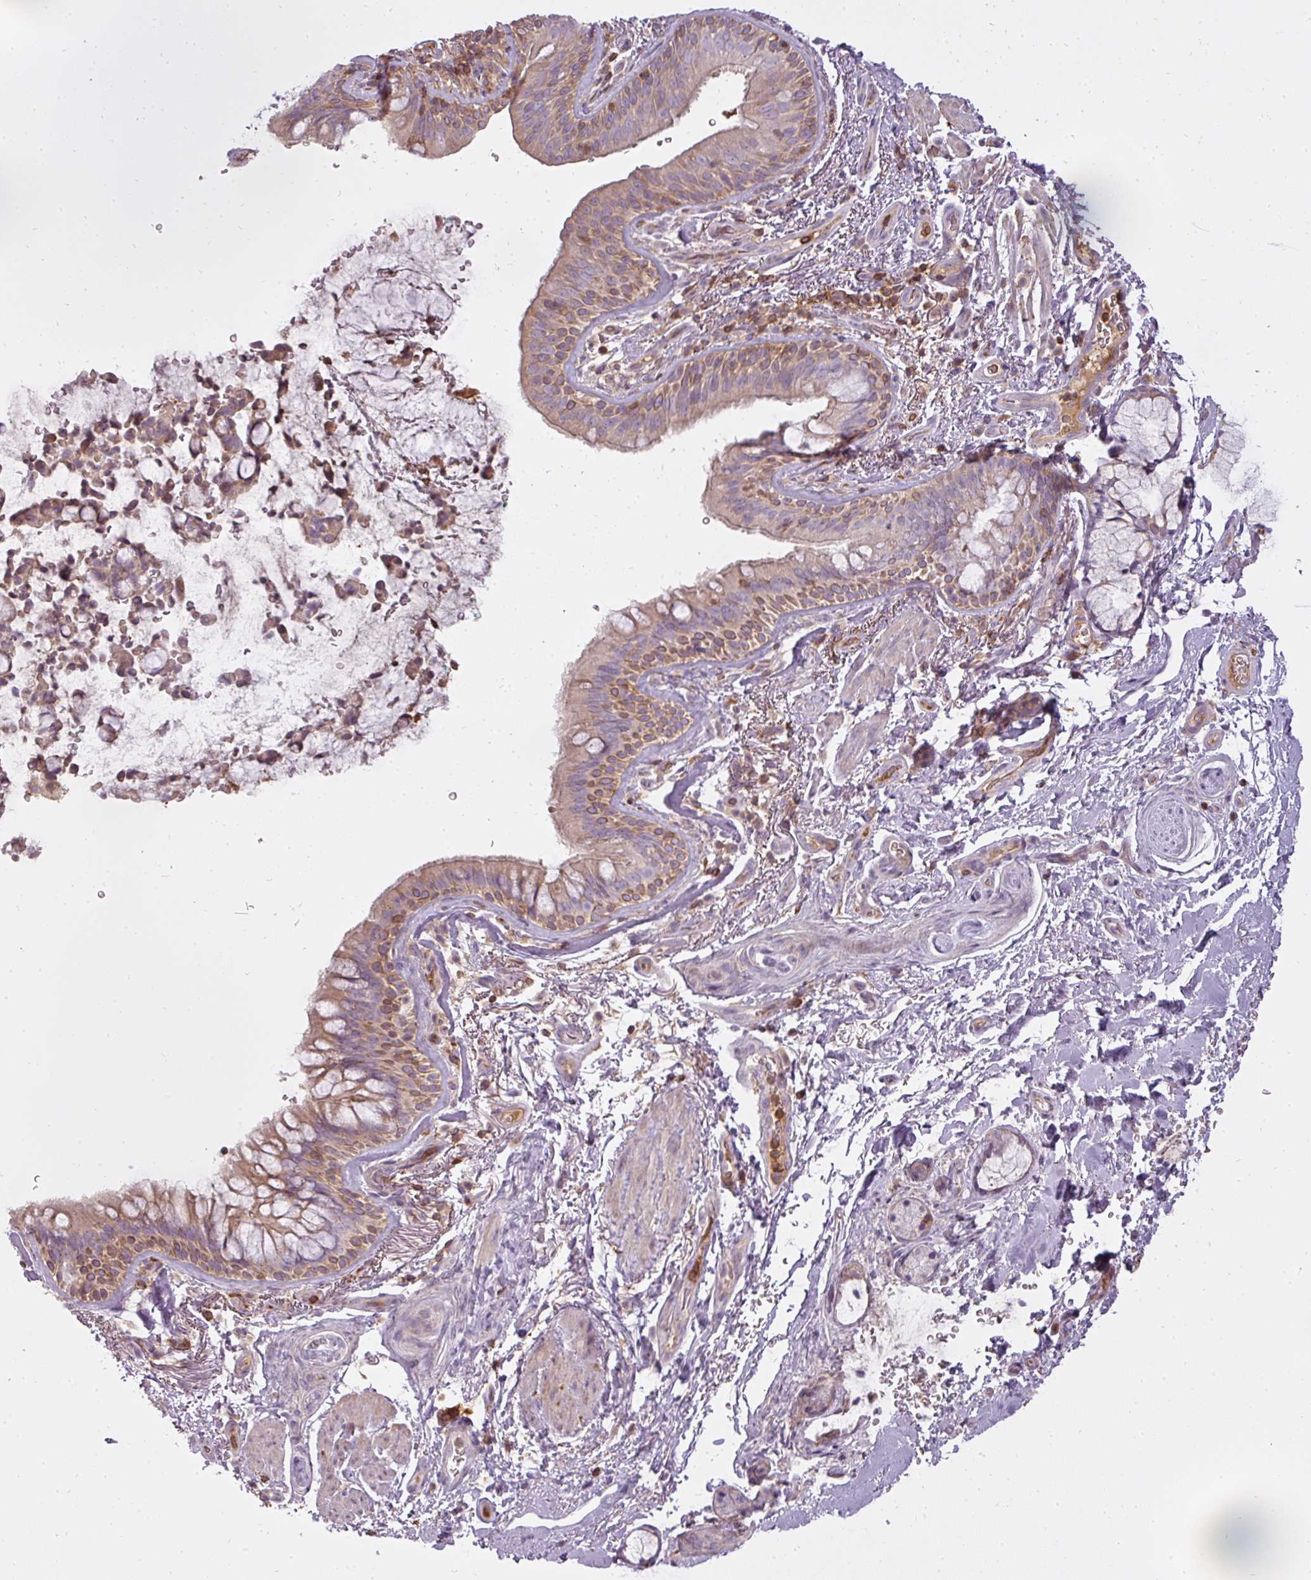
{"staining": {"intensity": "negative", "quantity": "none", "location": "none"}, "tissue": "soft tissue", "cell_type": "Chondrocytes", "image_type": "normal", "snomed": [{"axis": "morphology", "description": "Normal tissue, NOS"}, {"axis": "topography", "description": "Cartilage tissue"}, {"axis": "topography", "description": "Bronchus"}], "caption": "There is no significant staining in chondrocytes of soft tissue. (Stains: DAB (3,3'-diaminobenzidine) IHC with hematoxylin counter stain, Microscopy: brightfield microscopy at high magnification).", "gene": "STK4", "patient": {"sex": "female", "age": 72}}